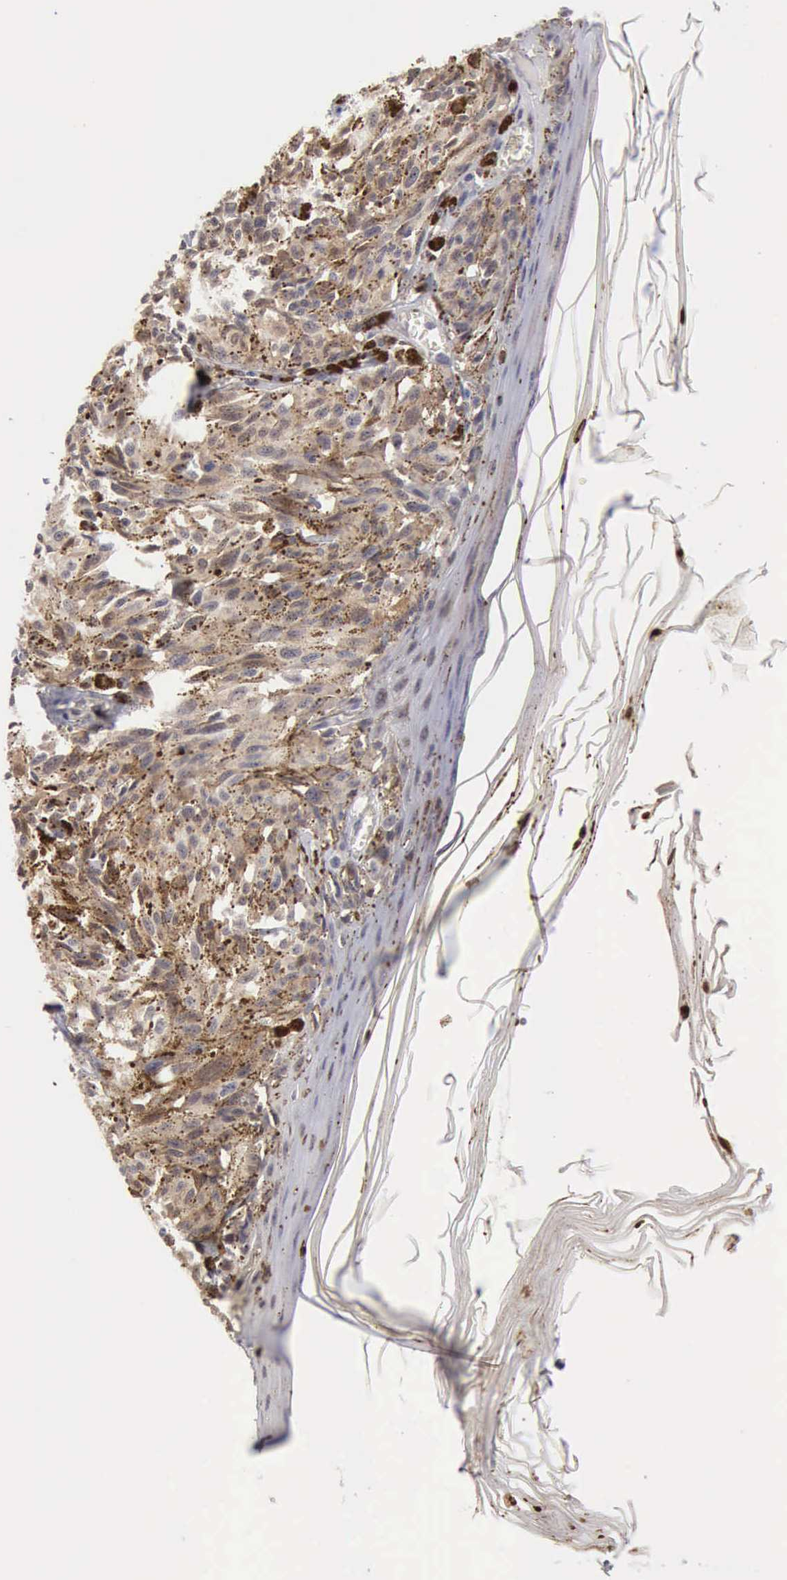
{"staining": {"intensity": "moderate", "quantity": ">75%", "location": "cytoplasmic/membranous"}, "tissue": "melanoma", "cell_type": "Tumor cells", "image_type": "cancer", "snomed": [{"axis": "morphology", "description": "Malignant melanoma, NOS"}, {"axis": "topography", "description": "Skin"}], "caption": "Melanoma tissue demonstrates moderate cytoplasmic/membranous expression in about >75% of tumor cells, visualized by immunohistochemistry.", "gene": "PTGR2", "patient": {"sex": "female", "age": 72}}